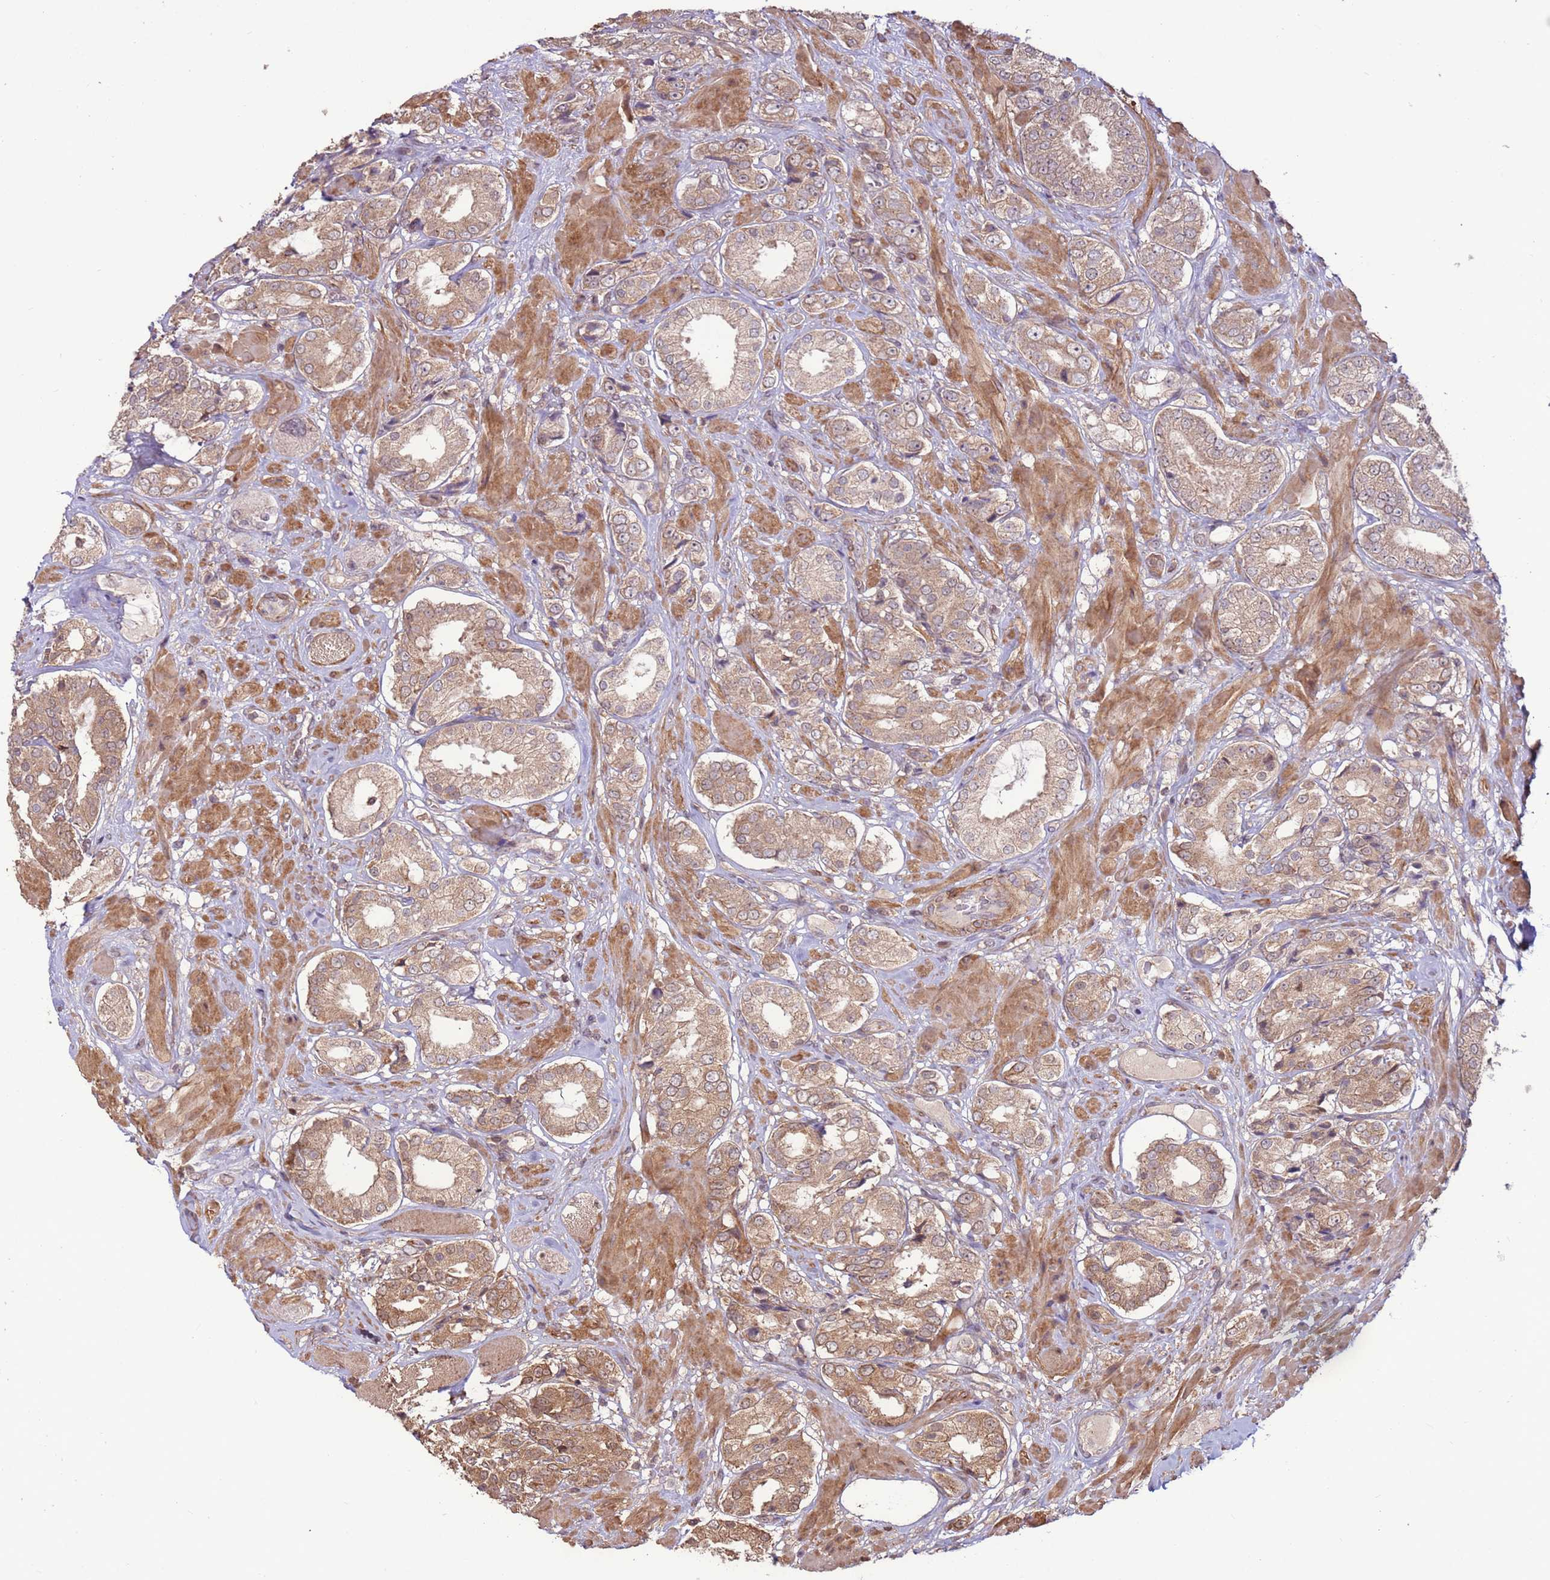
{"staining": {"intensity": "weak", "quantity": "25%-75%", "location": "cytoplasmic/membranous"}, "tissue": "prostate cancer", "cell_type": "Tumor cells", "image_type": "cancer", "snomed": [{"axis": "morphology", "description": "Adenocarcinoma, High grade"}, {"axis": "topography", "description": "Prostate and seminal vesicle, NOS"}], "caption": "Protein expression analysis of prostate cancer exhibits weak cytoplasmic/membranous staining in approximately 25%-75% of tumor cells. Using DAB (brown) and hematoxylin (blue) stains, captured at high magnification using brightfield microscopy.", "gene": "CCDC112", "patient": {"sex": "male", "age": 64}}